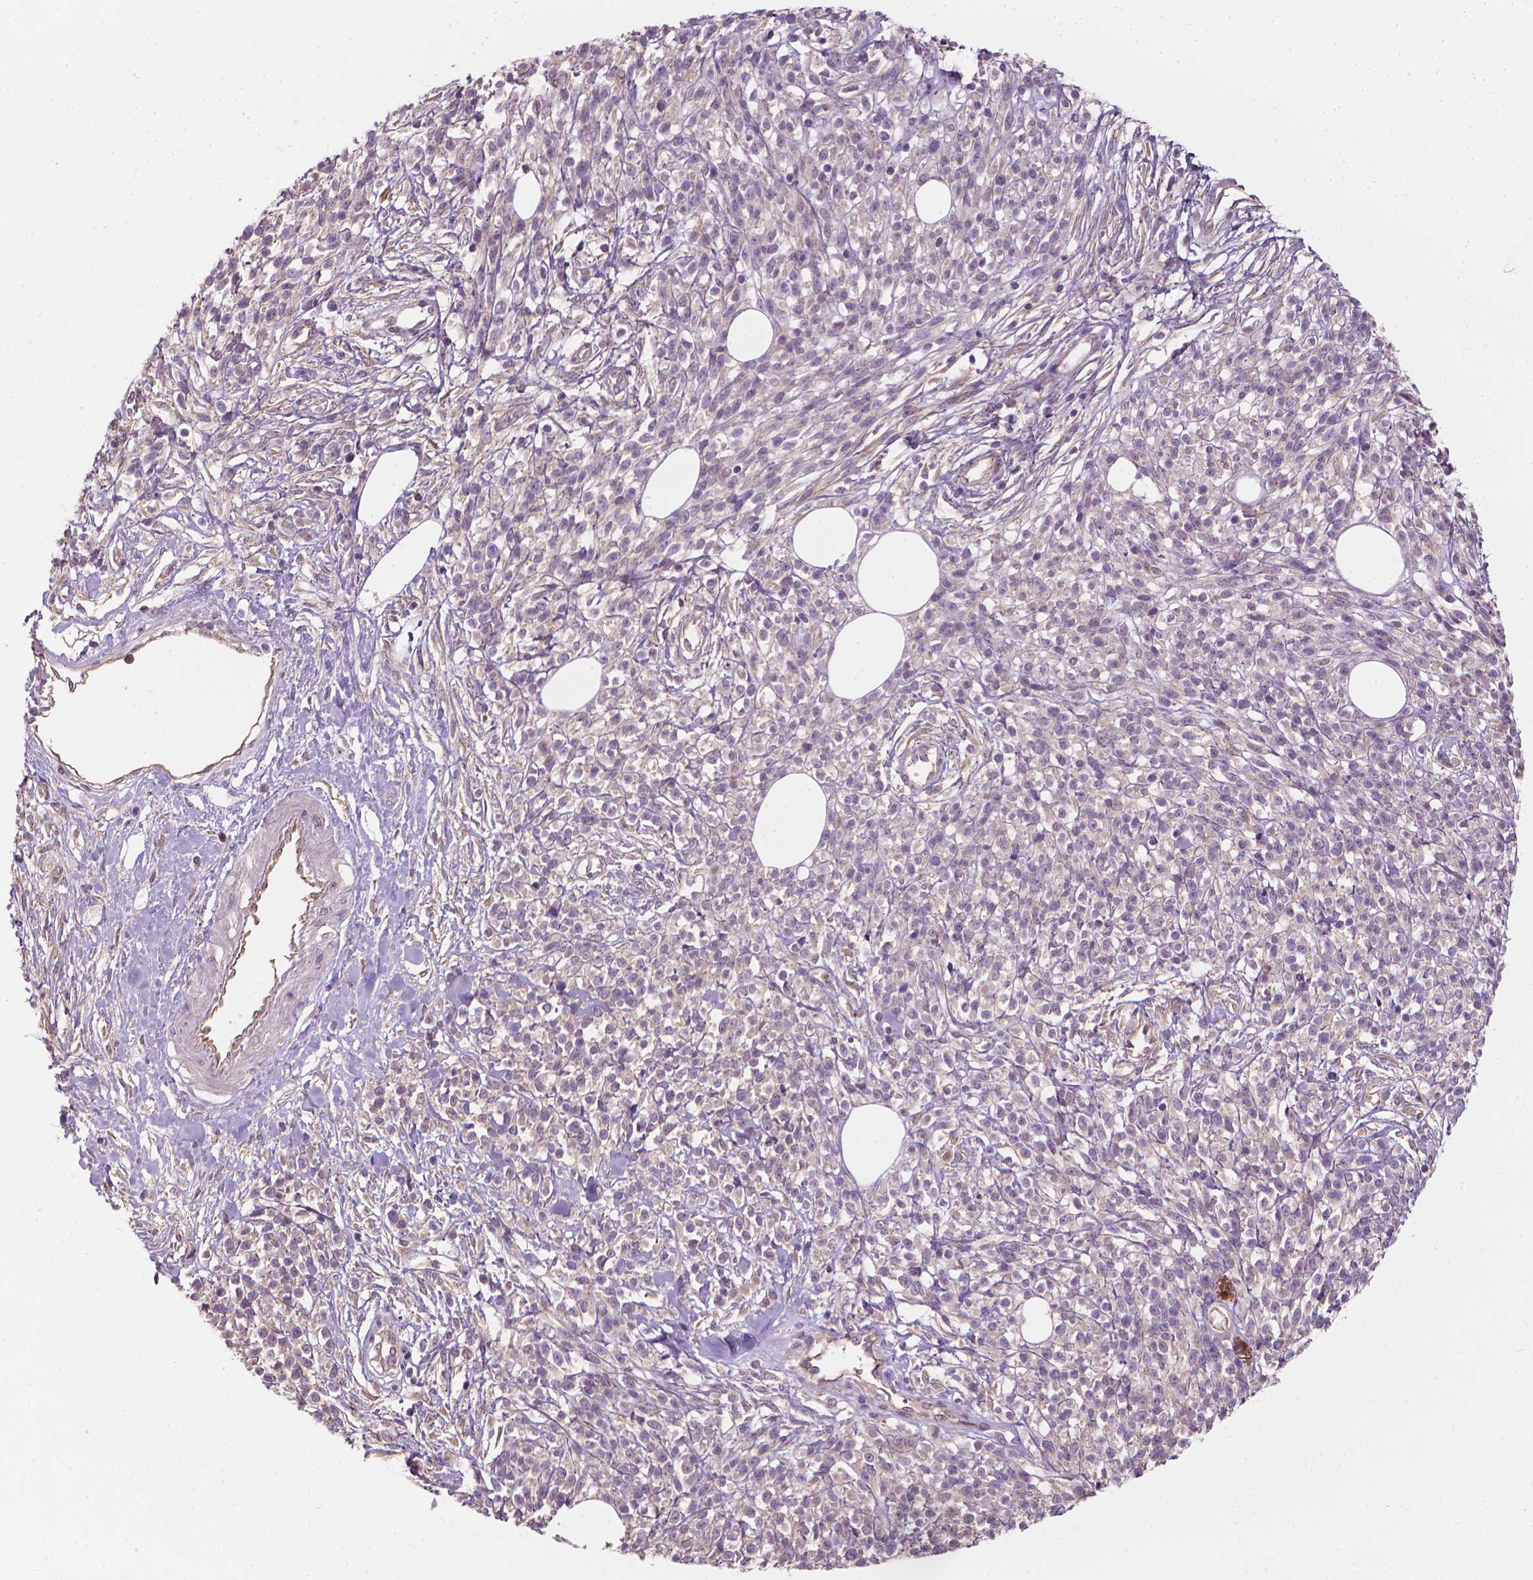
{"staining": {"intensity": "negative", "quantity": "none", "location": "none"}, "tissue": "melanoma", "cell_type": "Tumor cells", "image_type": "cancer", "snomed": [{"axis": "morphology", "description": "Malignant melanoma, NOS"}, {"axis": "topography", "description": "Skin"}, {"axis": "topography", "description": "Skin of trunk"}], "caption": "Protein analysis of melanoma exhibits no significant expression in tumor cells.", "gene": "RIIAD1", "patient": {"sex": "male", "age": 74}}